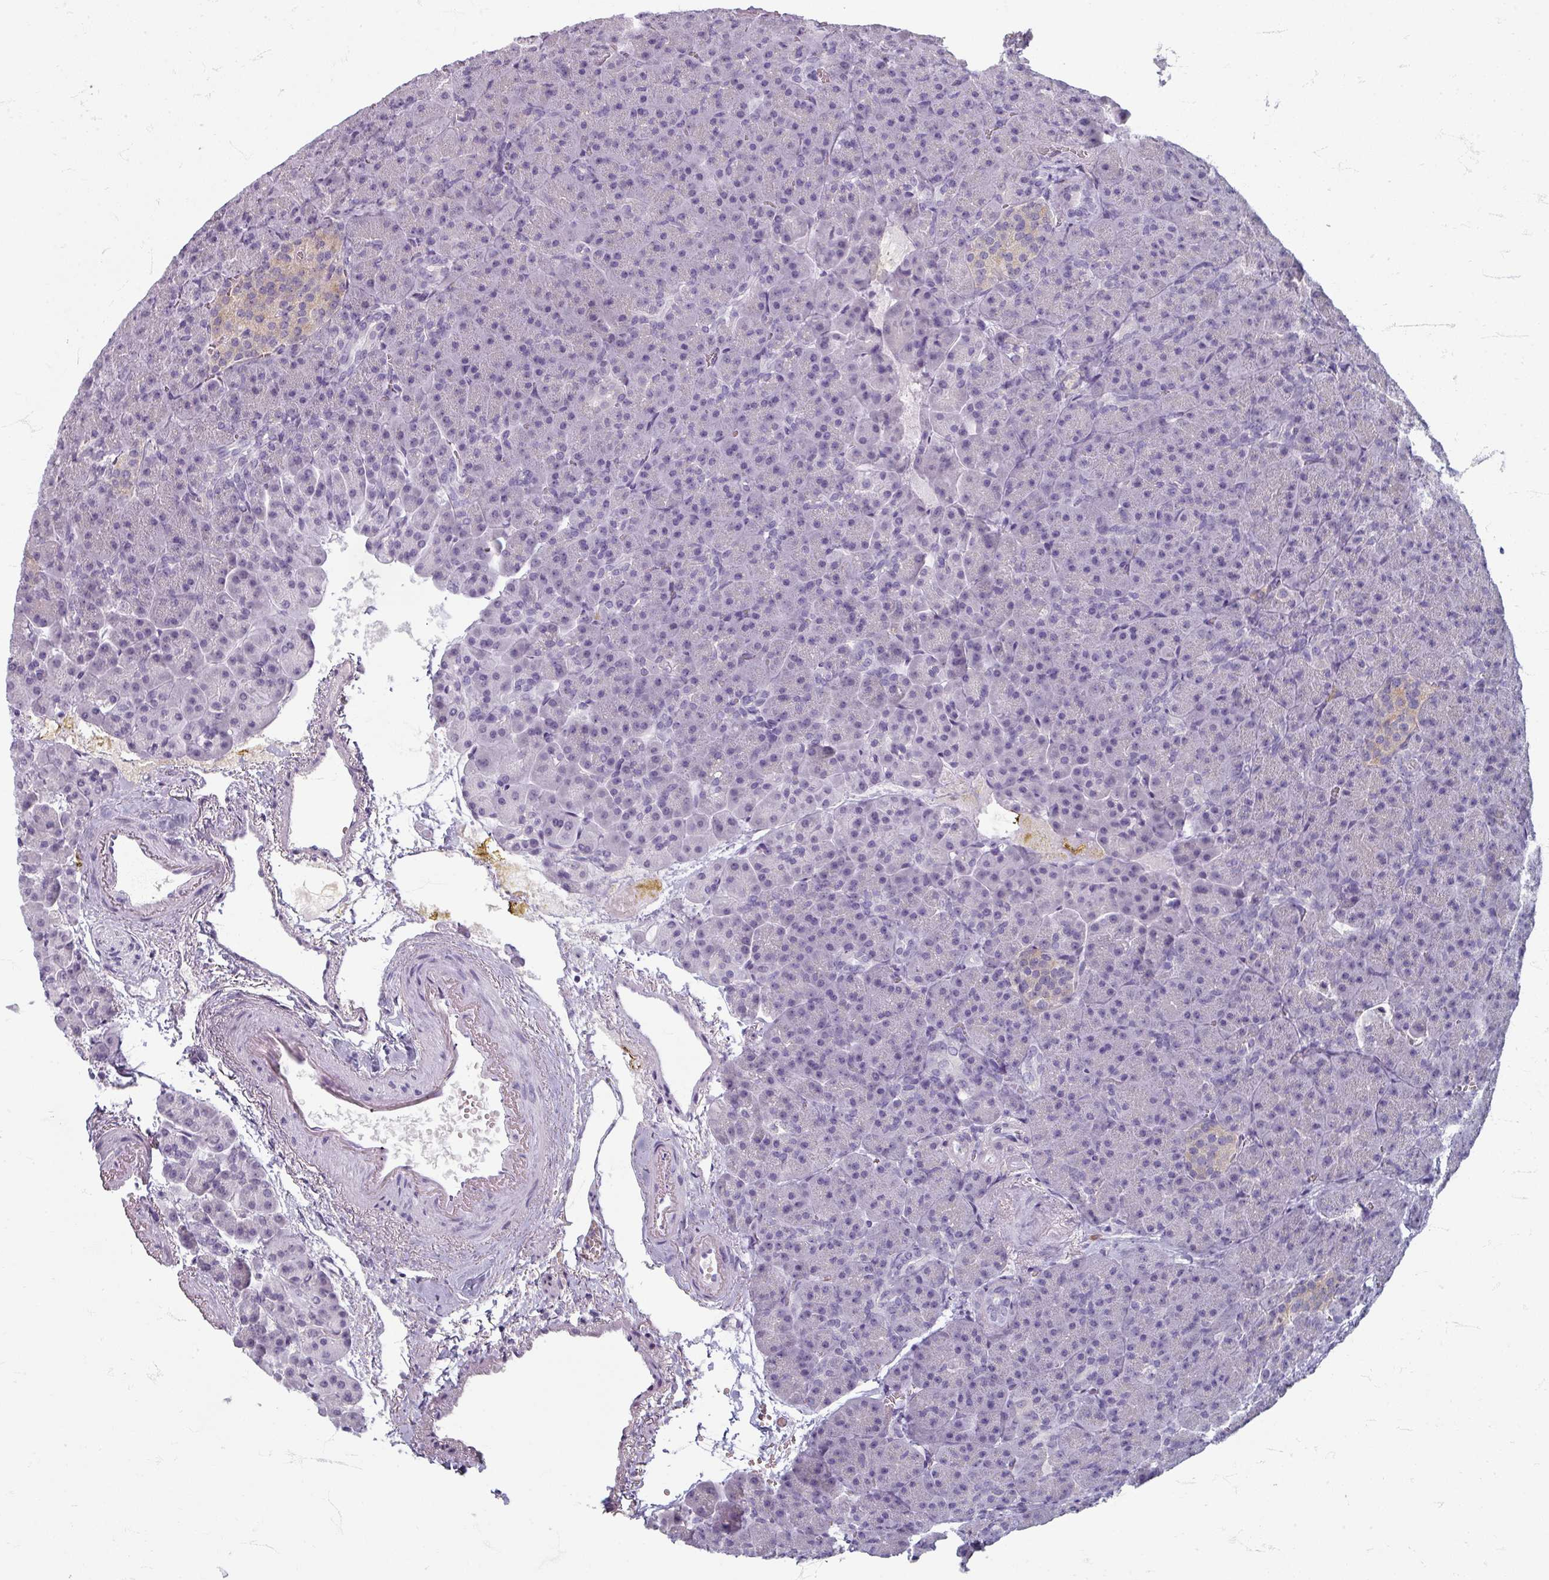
{"staining": {"intensity": "negative", "quantity": "none", "location": "none"}, "tissue": "pancreas", "cell_type": "Exocrine glandular cells", "image_type": "normal", "snomed": [{"axis": "morphology", "description": "Normal tissue, NOS"}, {"axis": "topography", "description": "Pancreas"}], "caption": "High power microscopy micrograph of an immunohistochemistry (IHC) micrograph of benign pancreas, revealing no significant staining in exocrine glandular cells. (DAB (3,3'-diaminobenzidine) immunohistochemistry (IHC) with hematoxylin counter stain).", "gene": "ZNF878", "patient": {"sex": "female", "age": 74}}